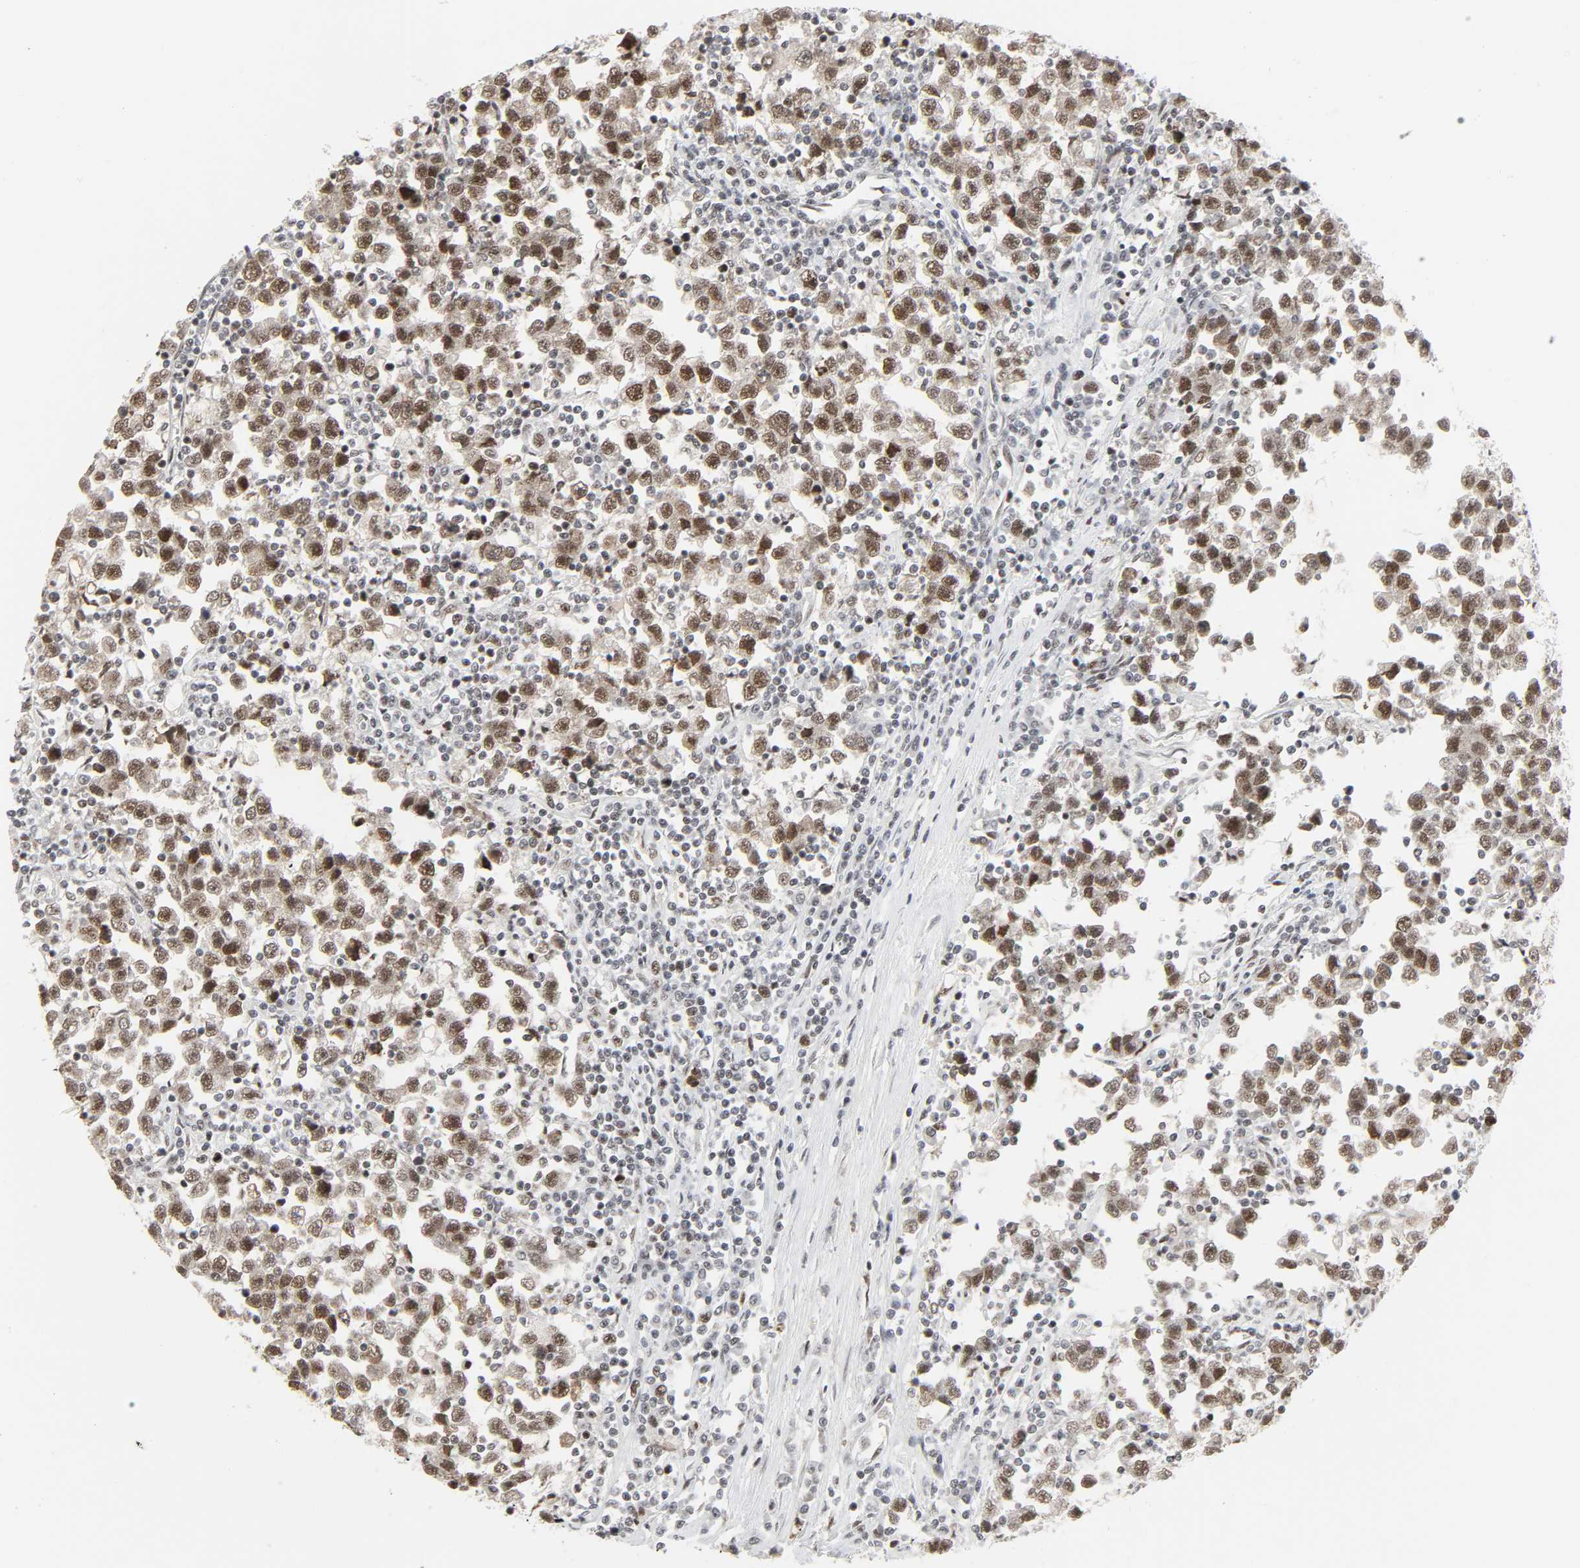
{"staining": {"intensity": "moderate", "quantity": ">75%", "location": "nuclear"}, "tissue": "testis cancer", "cell_type": "Tumor cells", "image_type": "cancer", "snomed": [{"axis": "morphology", "description": "Seminoma, NOS"}, {"axis": "topography", "description": "Testis"}], "caption": "A high-resolution micrograph shows immunohistochemistry staining of seminoma (testis), which exhibits moderate nuclear expression in approximately >75% of tumor cells. (DAB (3,3'-diaminobenzidine) = brown stain, brightfield microscopy at high magnification).", "gene": "CDK7", "patient": {"sex": "male", "age": 43}}